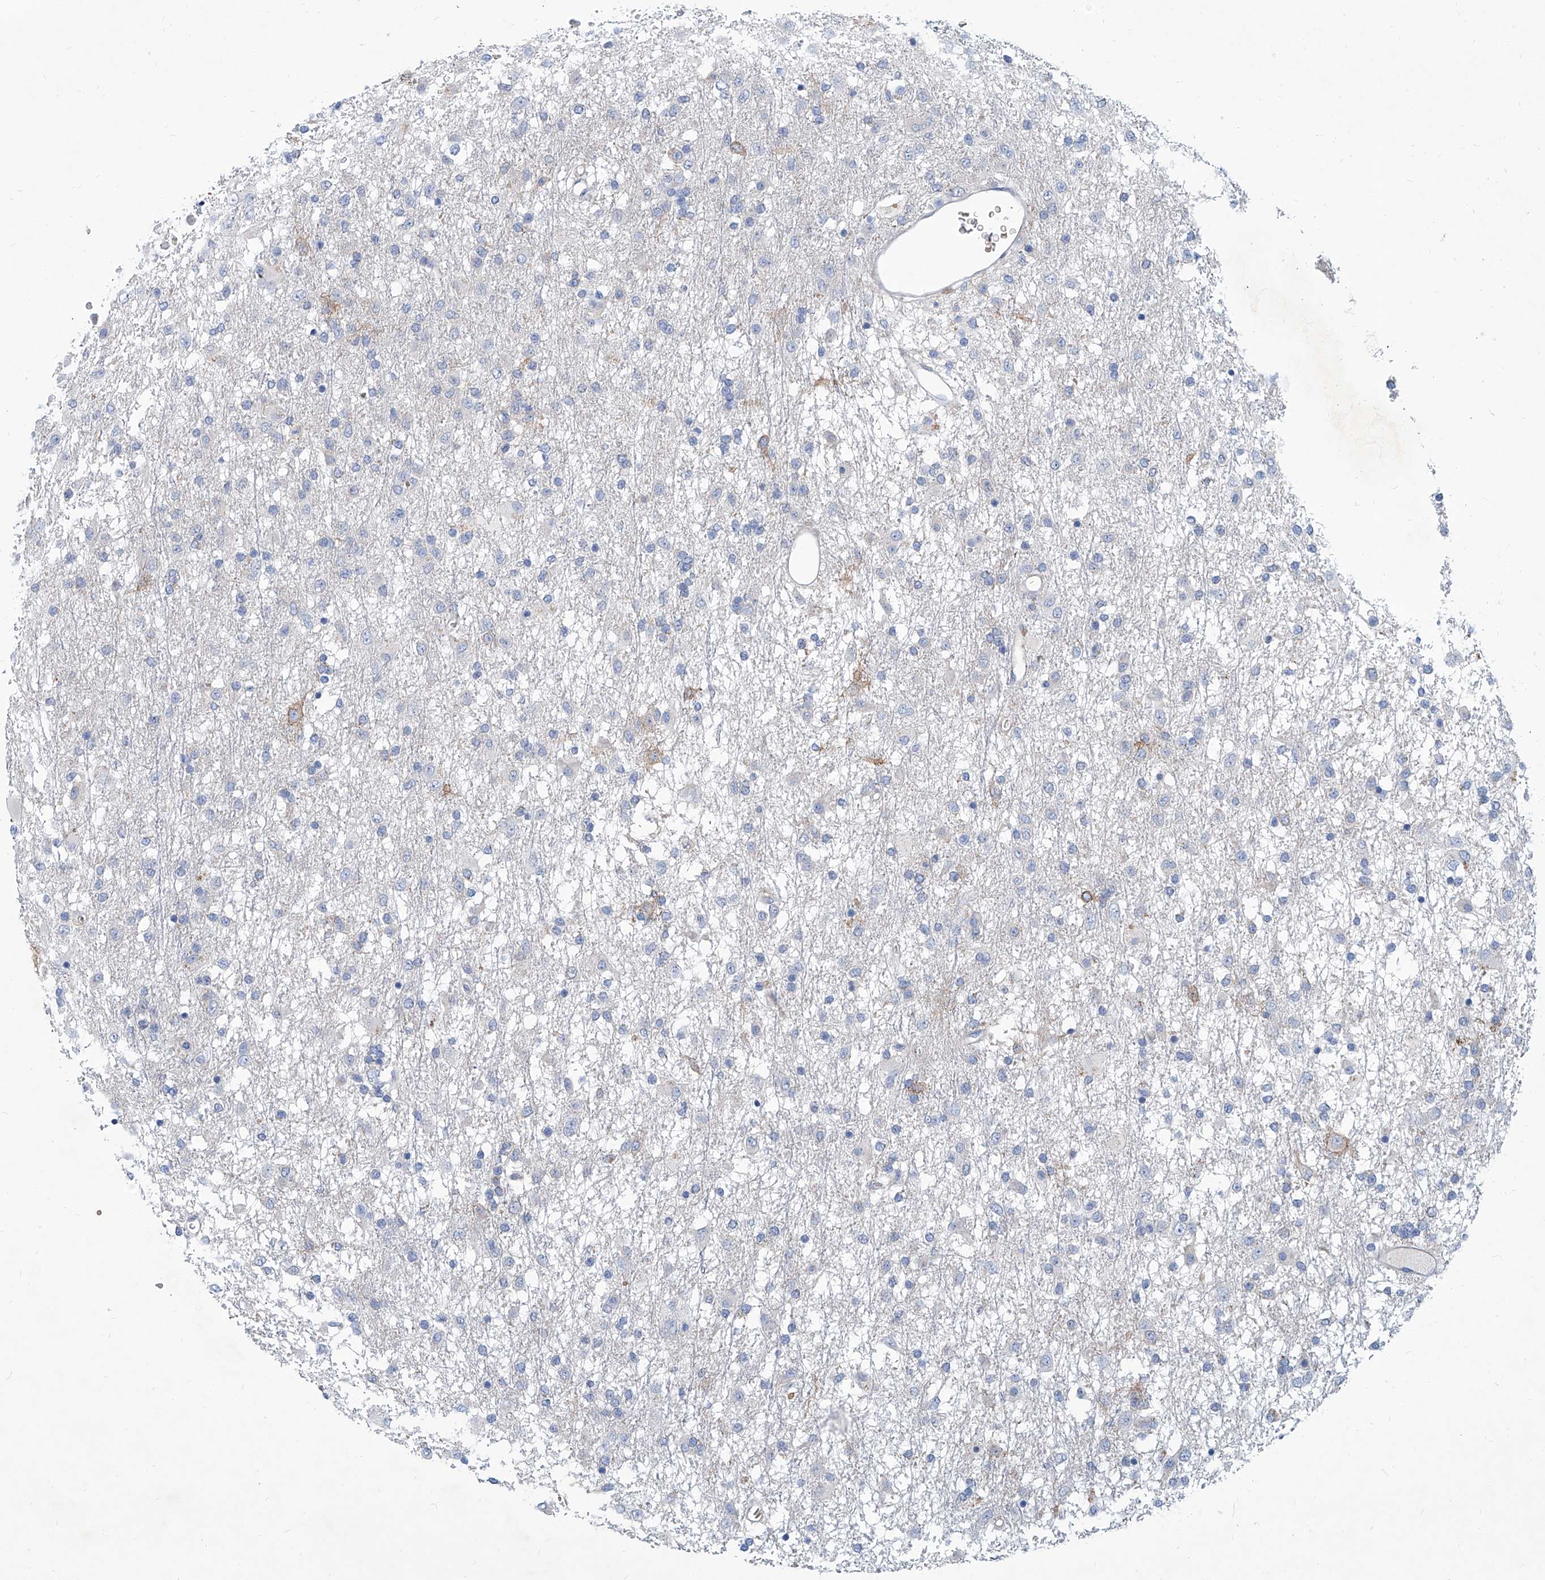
{"staining": {"intensity": "negative", "quantity": "none", "location": "none"}, "tissue": "glioma", "cell_type": "Tumor cells", "image_type": "cancer", "snomed": [{"axis": "morphology", "description": "Glioma, malignant, Low grade"}, {"axis": "topography", "description": "Brain"}], "caption": "DAB immunohistochemical staining of human malignant low-grade glioma reveals no significant expression in tumor cells.", "gene": "FPR2", "patient": {"sex": "male", "age": 65}}